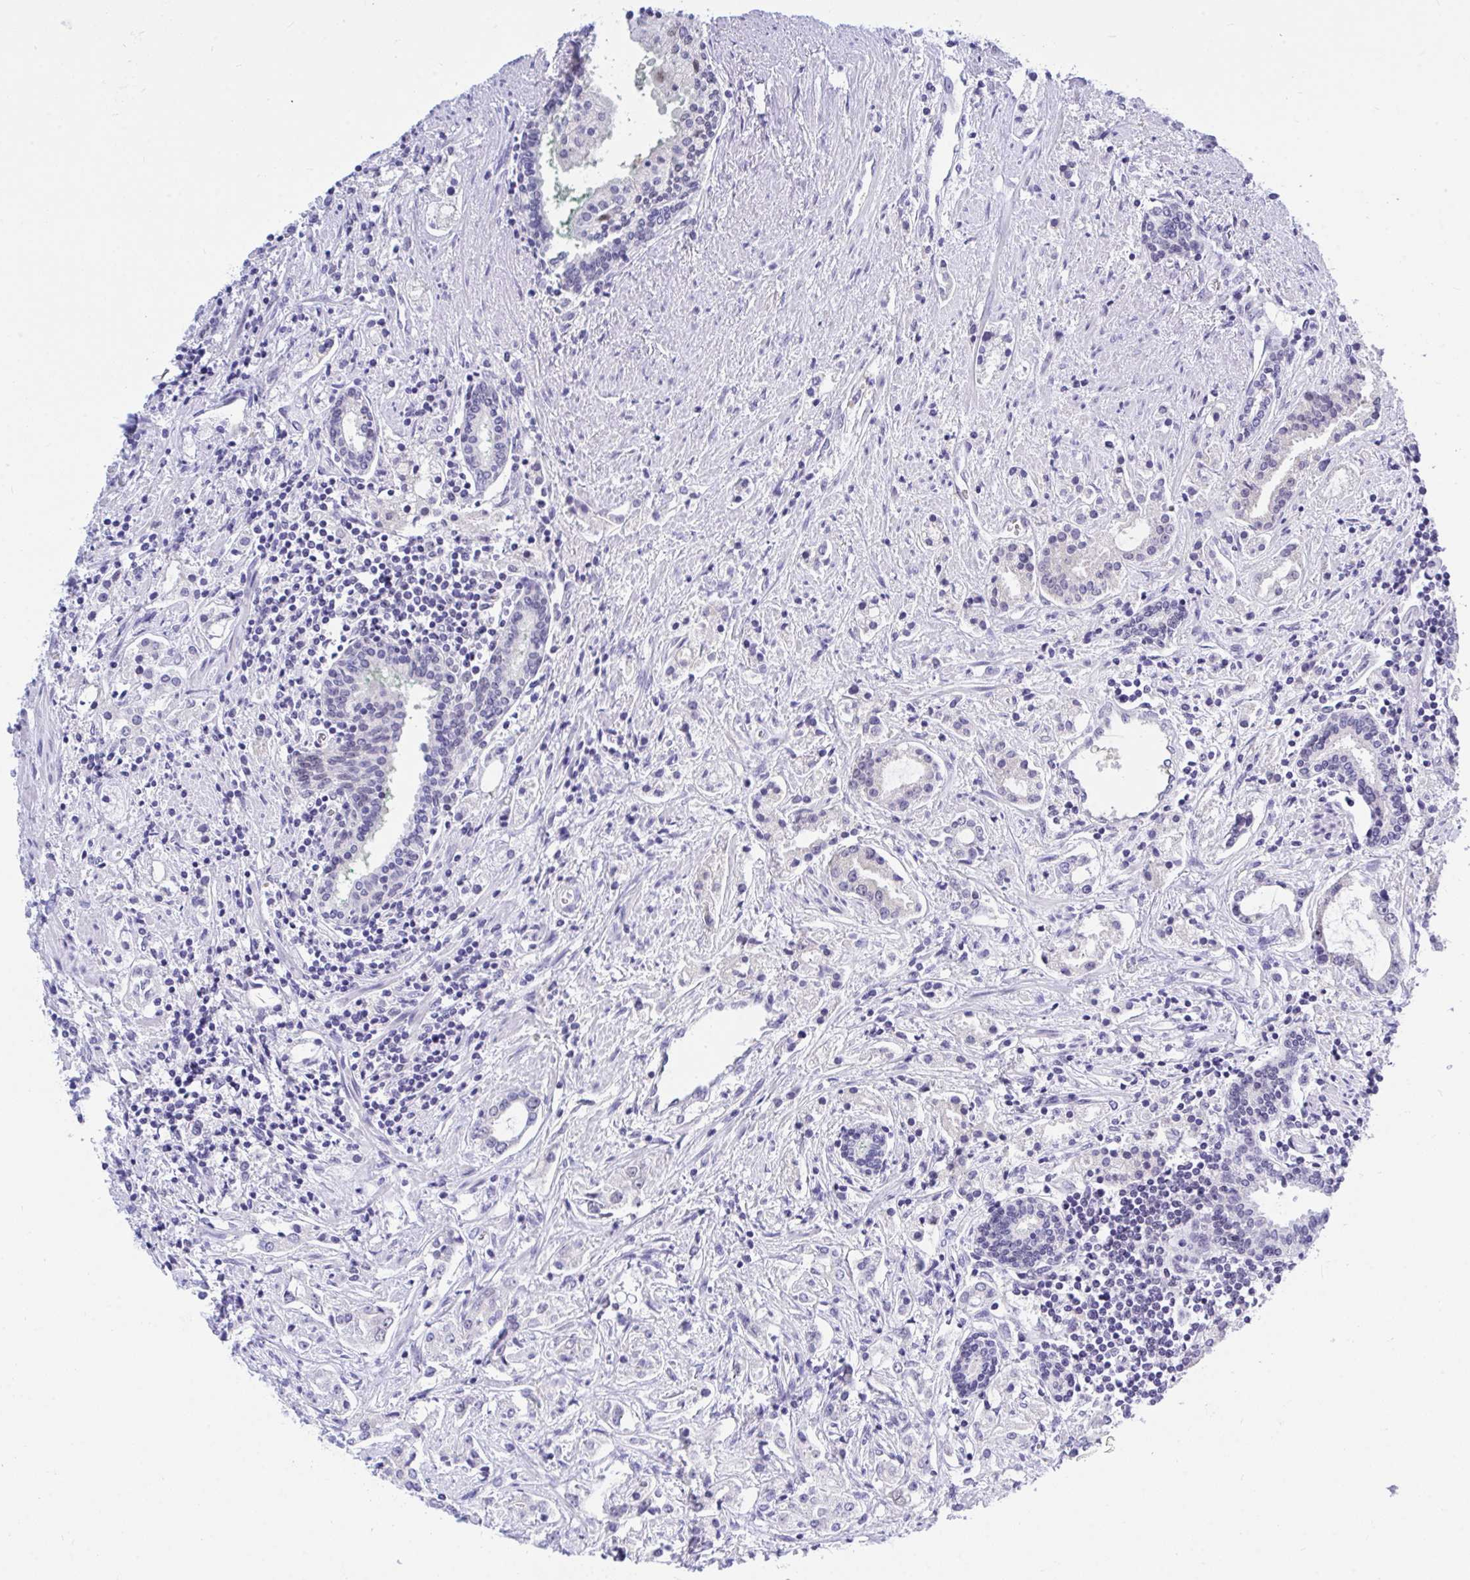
{"staining": {"intensity": "negative", "quantity": "none", "location": "none"}, "tissue": "prostate cancer", "cell_type": "Tumor cells", "image_type": "cancer", "snomed": [{"axis": "morphology", "description": "Adenocarcinoma, Medium grade"}, {"axis": "topography", "description": "Prostate"}], "caption": "High power microscopy photomicrograph of an IHC micrograph of prostate cancer, revealing no significant staining in tumor cells.", "gene": "THOP1", "patient": {"sex": "male", "age": 57}}